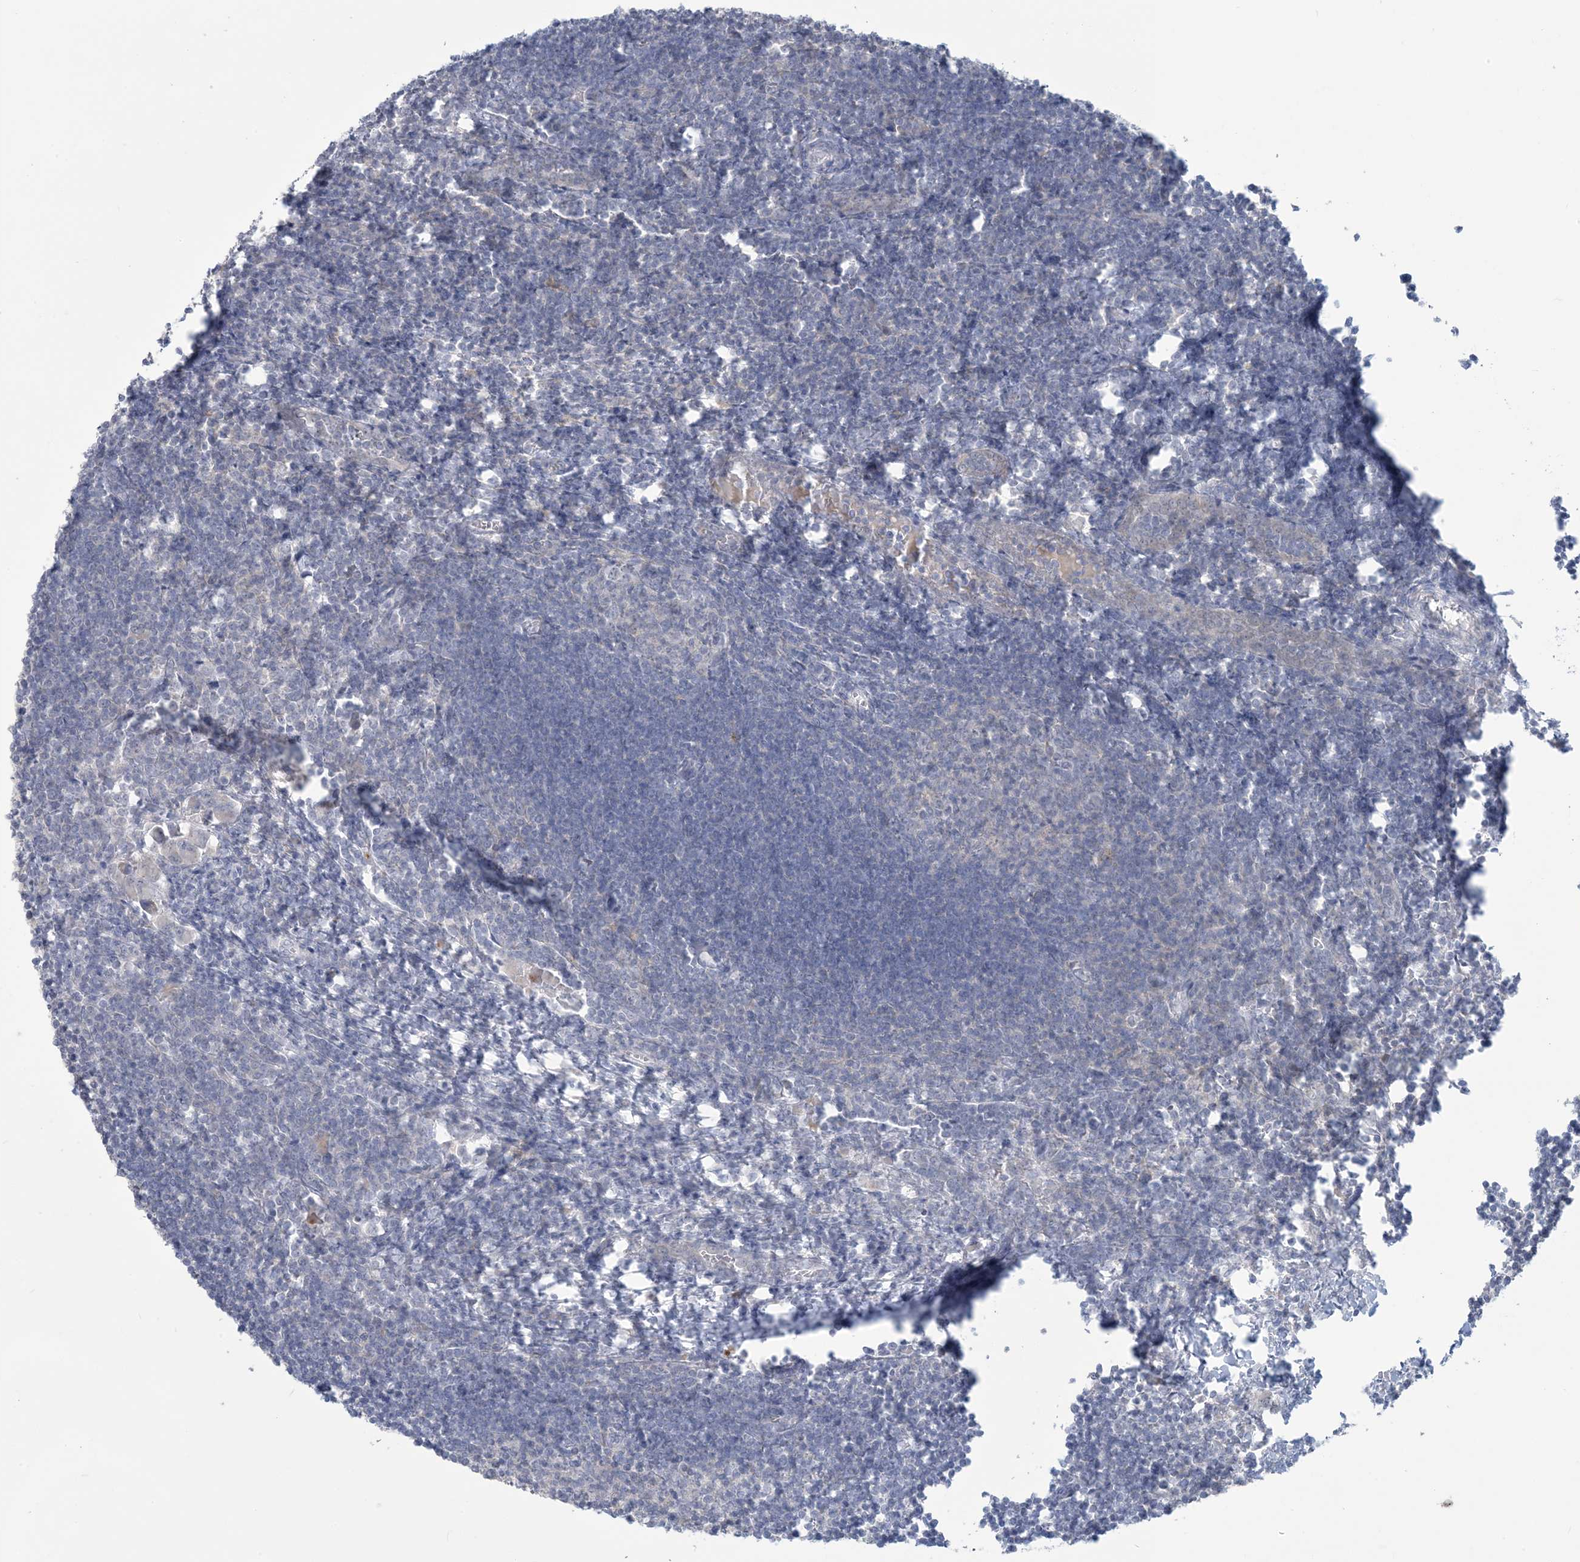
{"staining": {"intensity": "negative", "quantity": "none", "location": "none"}, "tissue": "lymph node", "cell_type": "Germinal center cells", "image_type": "normal", "snomed": [{"axis": "morphology", "description": "Normal tissue, NOS"}, {"axis": "morphology", "description": "Malignant melanoma, Metastatic site"}, {"axis": "topography", "description": "Lymph node"}], "caption": "The histopathology image demonstrates no staining of germinal center cells in unremarkable lymph node.", "gene": "NRBP2", "patient": {"sex": "male", "age": 41}}